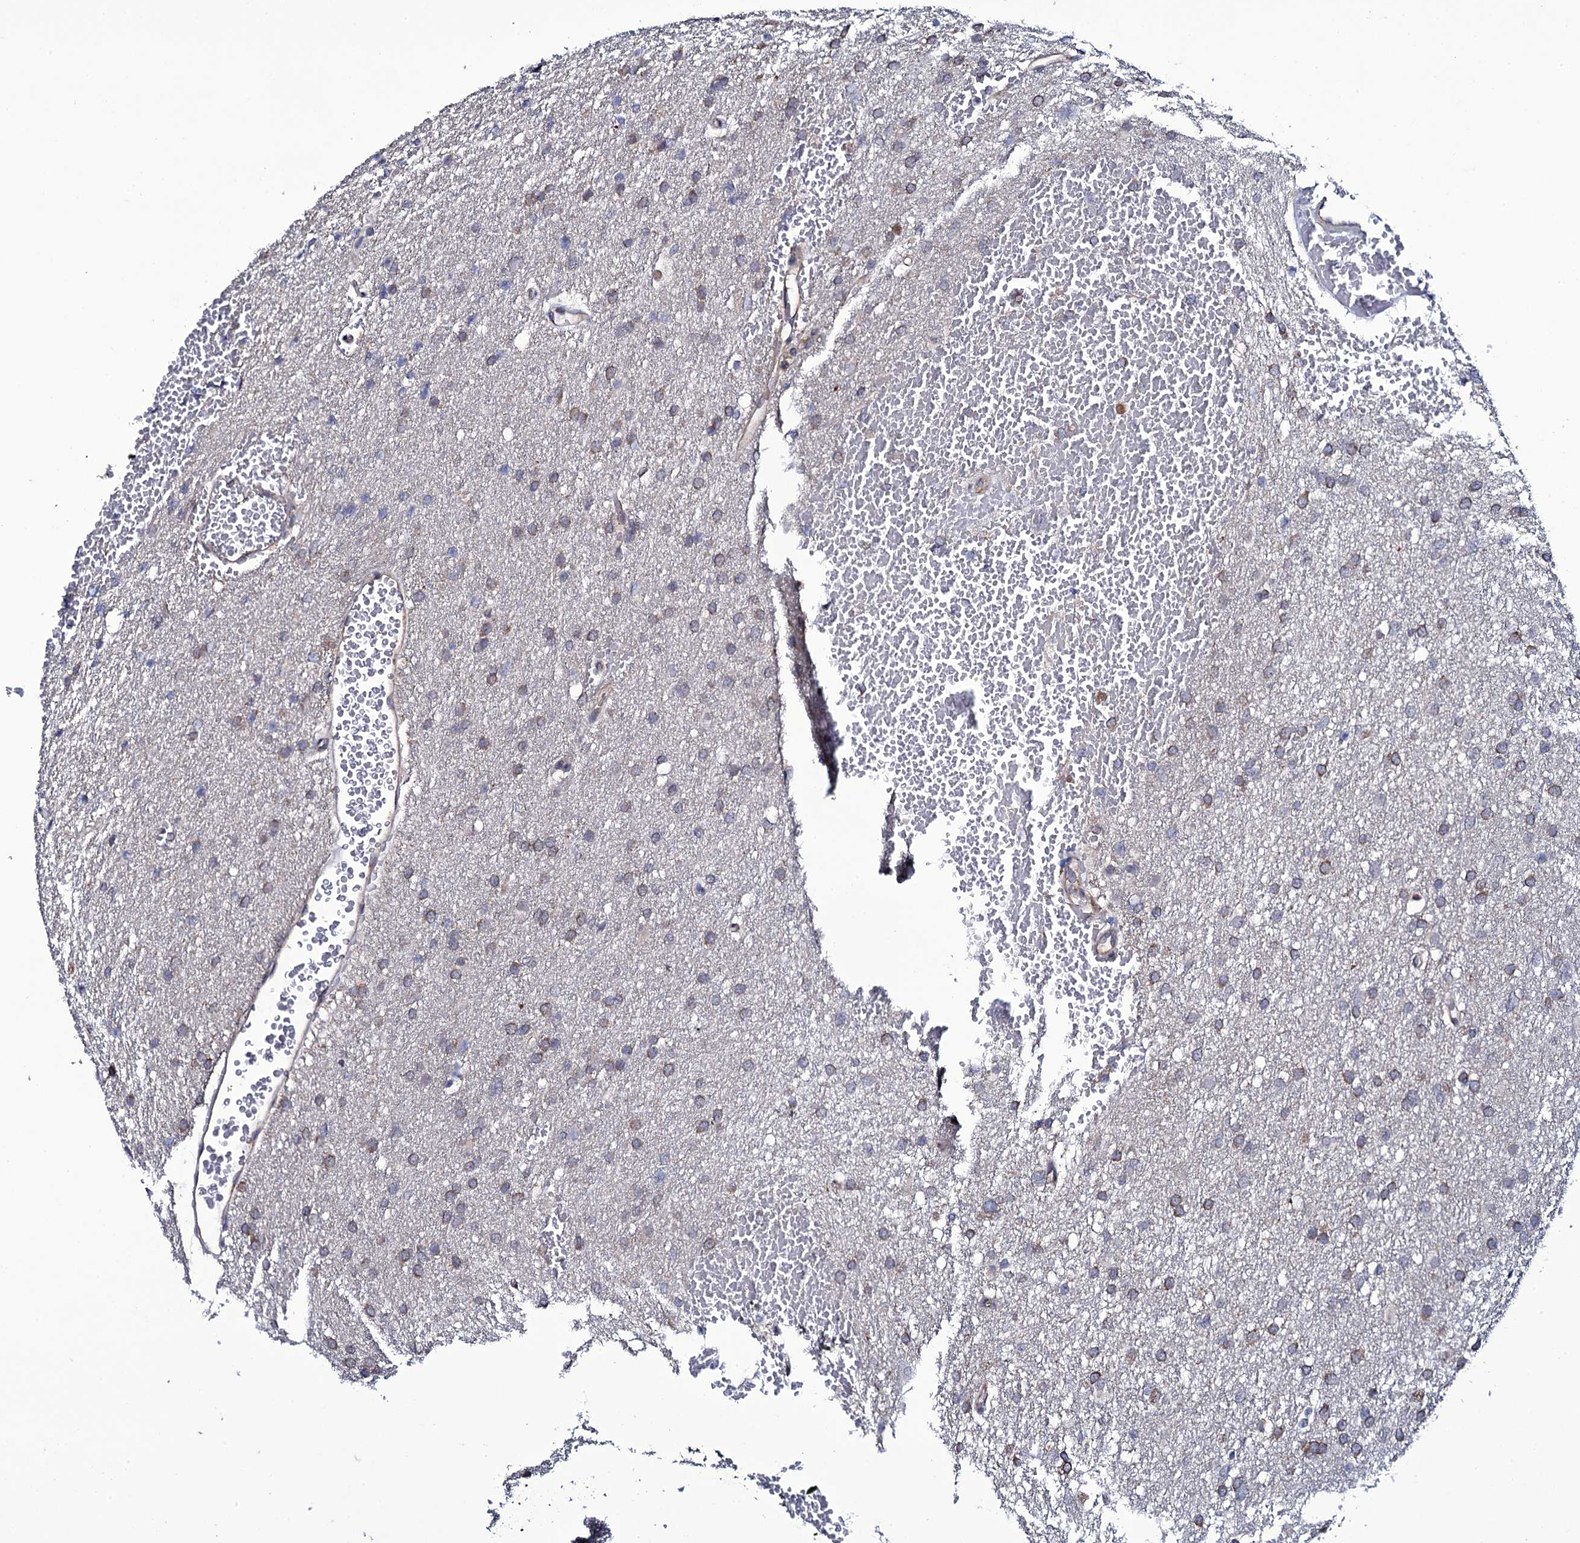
{"staining": {"intensity": "weak", "quantity": "25%-75%", "location": "cytoplasmic/membranous"}, "tissue": "glioma", "cell_type": "Tumor cells", "image_type": "cancer", "snomed": [{"axis": "morphology", "description": "Glioma, malignant, High grade"}, {"axis": "topography", "description": "Cerebral cortex"}], "caption": "This is an image of immunohistochemistry staining of glioma, which shows weak positivity in the cytoplasmic/membranous of tumor cells.", "gene": "GAREM1", "patient": {"sex": "female", "age": 36}}